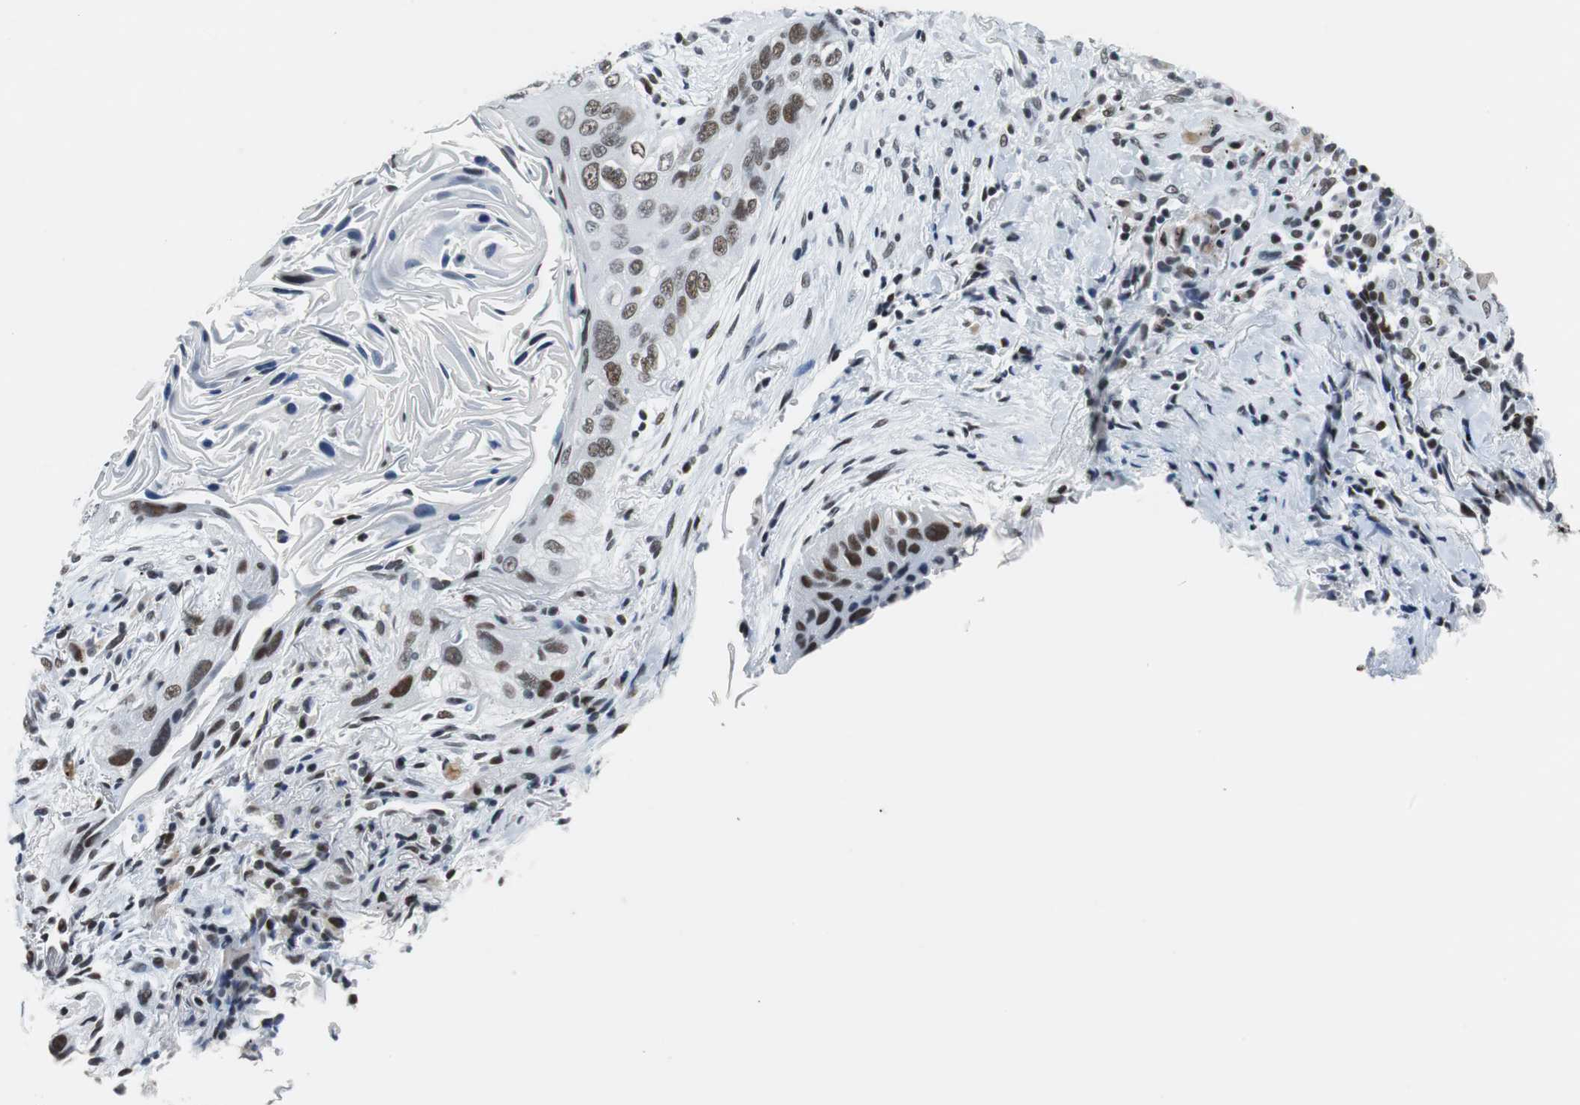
{"staining": {"intensity": "weak", "quantity": "25%-75%", "location": "nuclear"}, "tissue": "lung cancer", "cell_type": "Tumor cells", "image_type": "cancer", "snomed": [{"axis": "morphology", "description": "Squamous cell carcinoma, NOS"}, {"axis": "topography", "description": "Lung"}], "caption": "The immunohistochemical stain highlights weak nuclear positivity in tumor cells of squamous cell carcinoma (lung) tissue.", "gene": "HDAC3", "patient": {"sex": "female", "age": 67}}